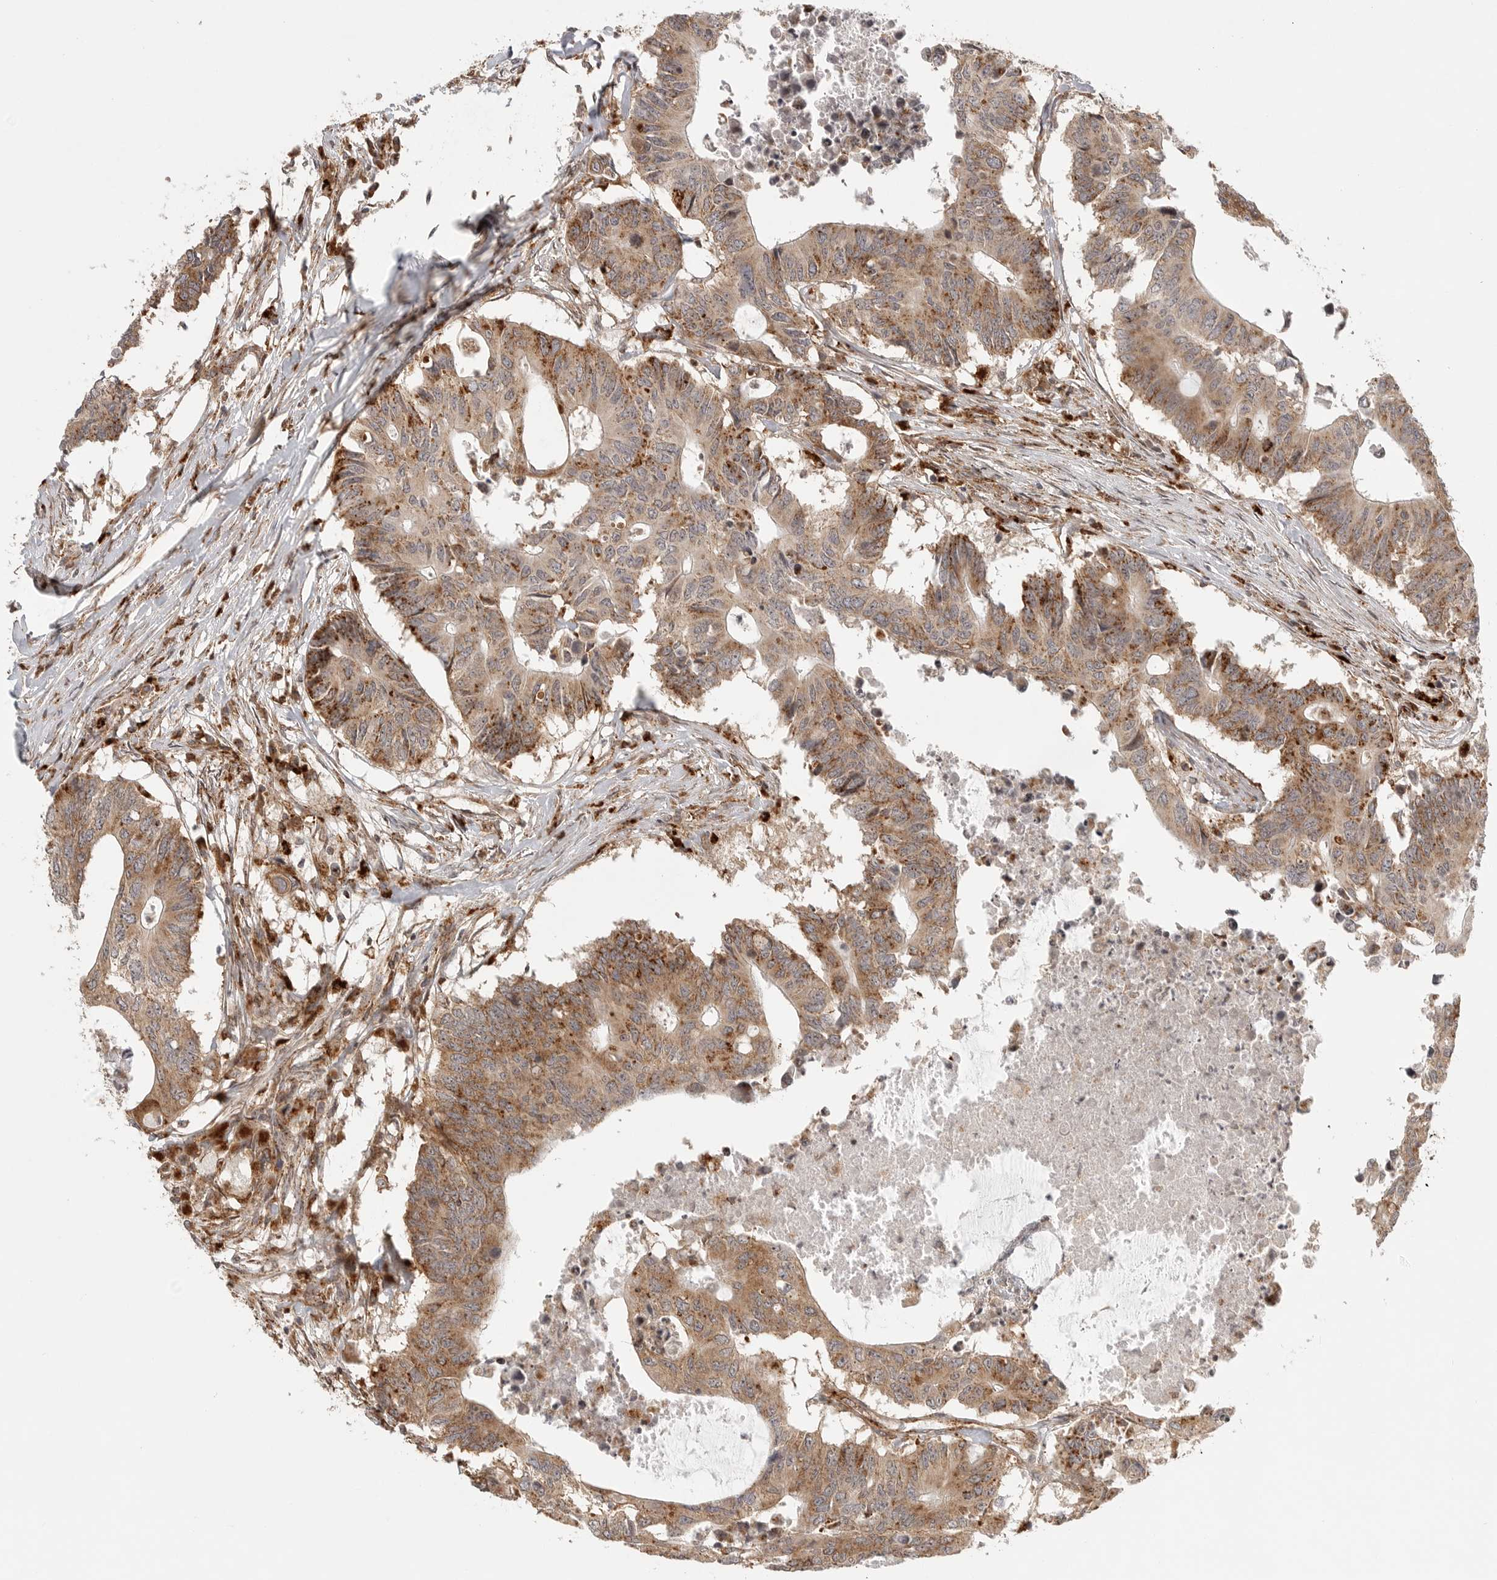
{"staining": {"intensity": "moderate", "quantity": ">75%", "location": "cytoplasmic/membranous"}, "tissue": "colorectal cancer", "cell_type": "Tumor cells", "image_type": "cancer", "snomed": [{"axis": "morphology", "description": "Adenocarcinoma, NOS"}, {"axis": "topography", "description": "Colon"}], "caption": "Colorectal cancer (adenocarcinoma) stained with IHC displays moderate cytoplasmic/membranous positivity in approximately >75% of tumor cells.", "gene": "IDUA", "patient": {"sex": "male", "age": 71}}